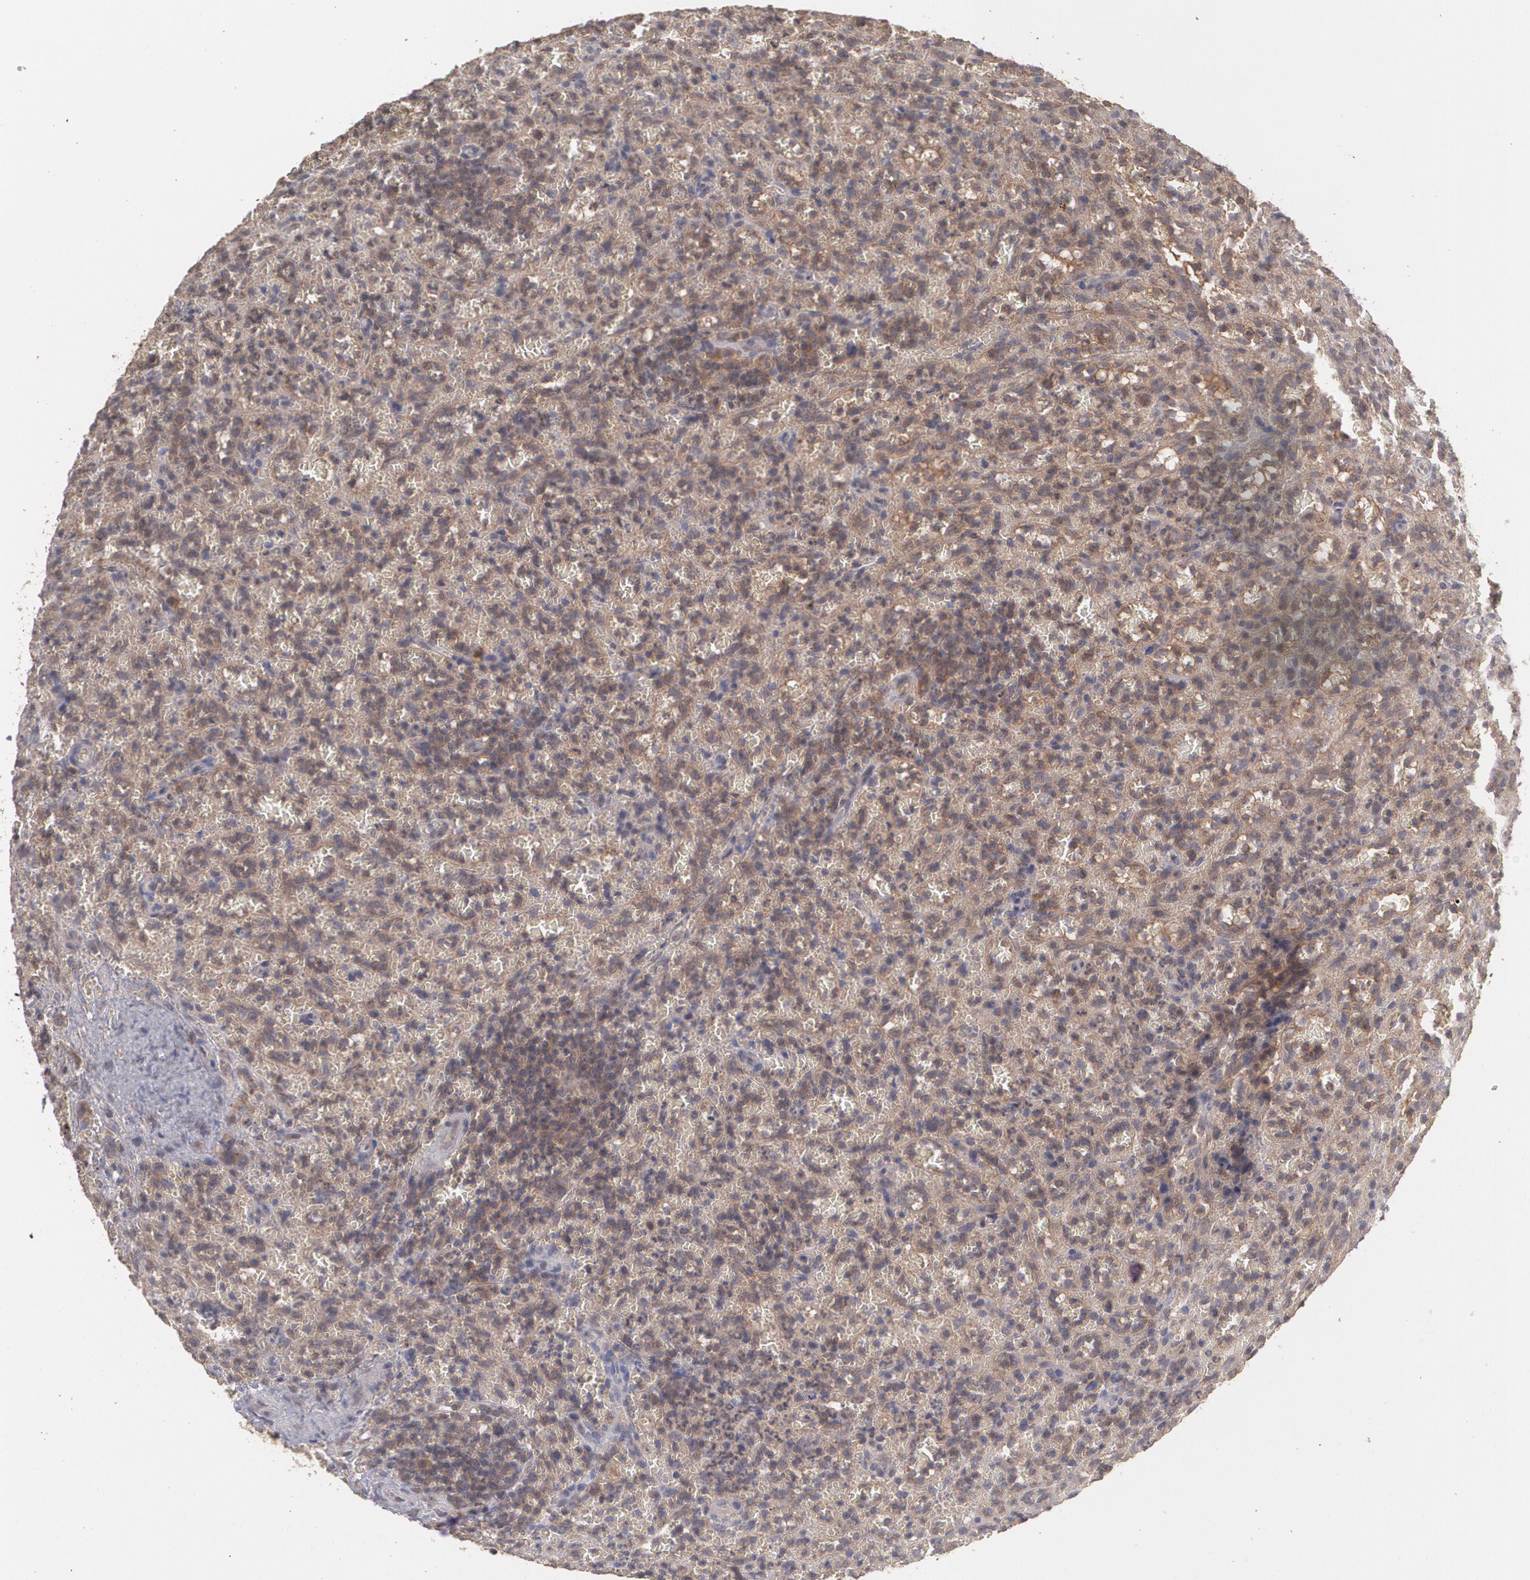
{"staining": {"intensity": "moderate", "quantity": ">75%", "location": "cytoplasmic/membranous"}, "tissue": "lymphoma", "cell_type": "Tumor cells", "image_type": "cancer", "snomed": [{"axis": "morphology", "description": "Malignant lymphoma, non-Hodgkin's type, Low grade"}, {"axis": "topography", "description": "Spleen"}], "caption": "This is a photomicrograph of IHC staining of malignant lymphoma, non-Hodgkin's type (low-grade), which shows moderate positivity in the cytoplasmic/membranous of tumor cells.", "gene": "ARF6", "patient": {"sex": "female", "age": 64}}